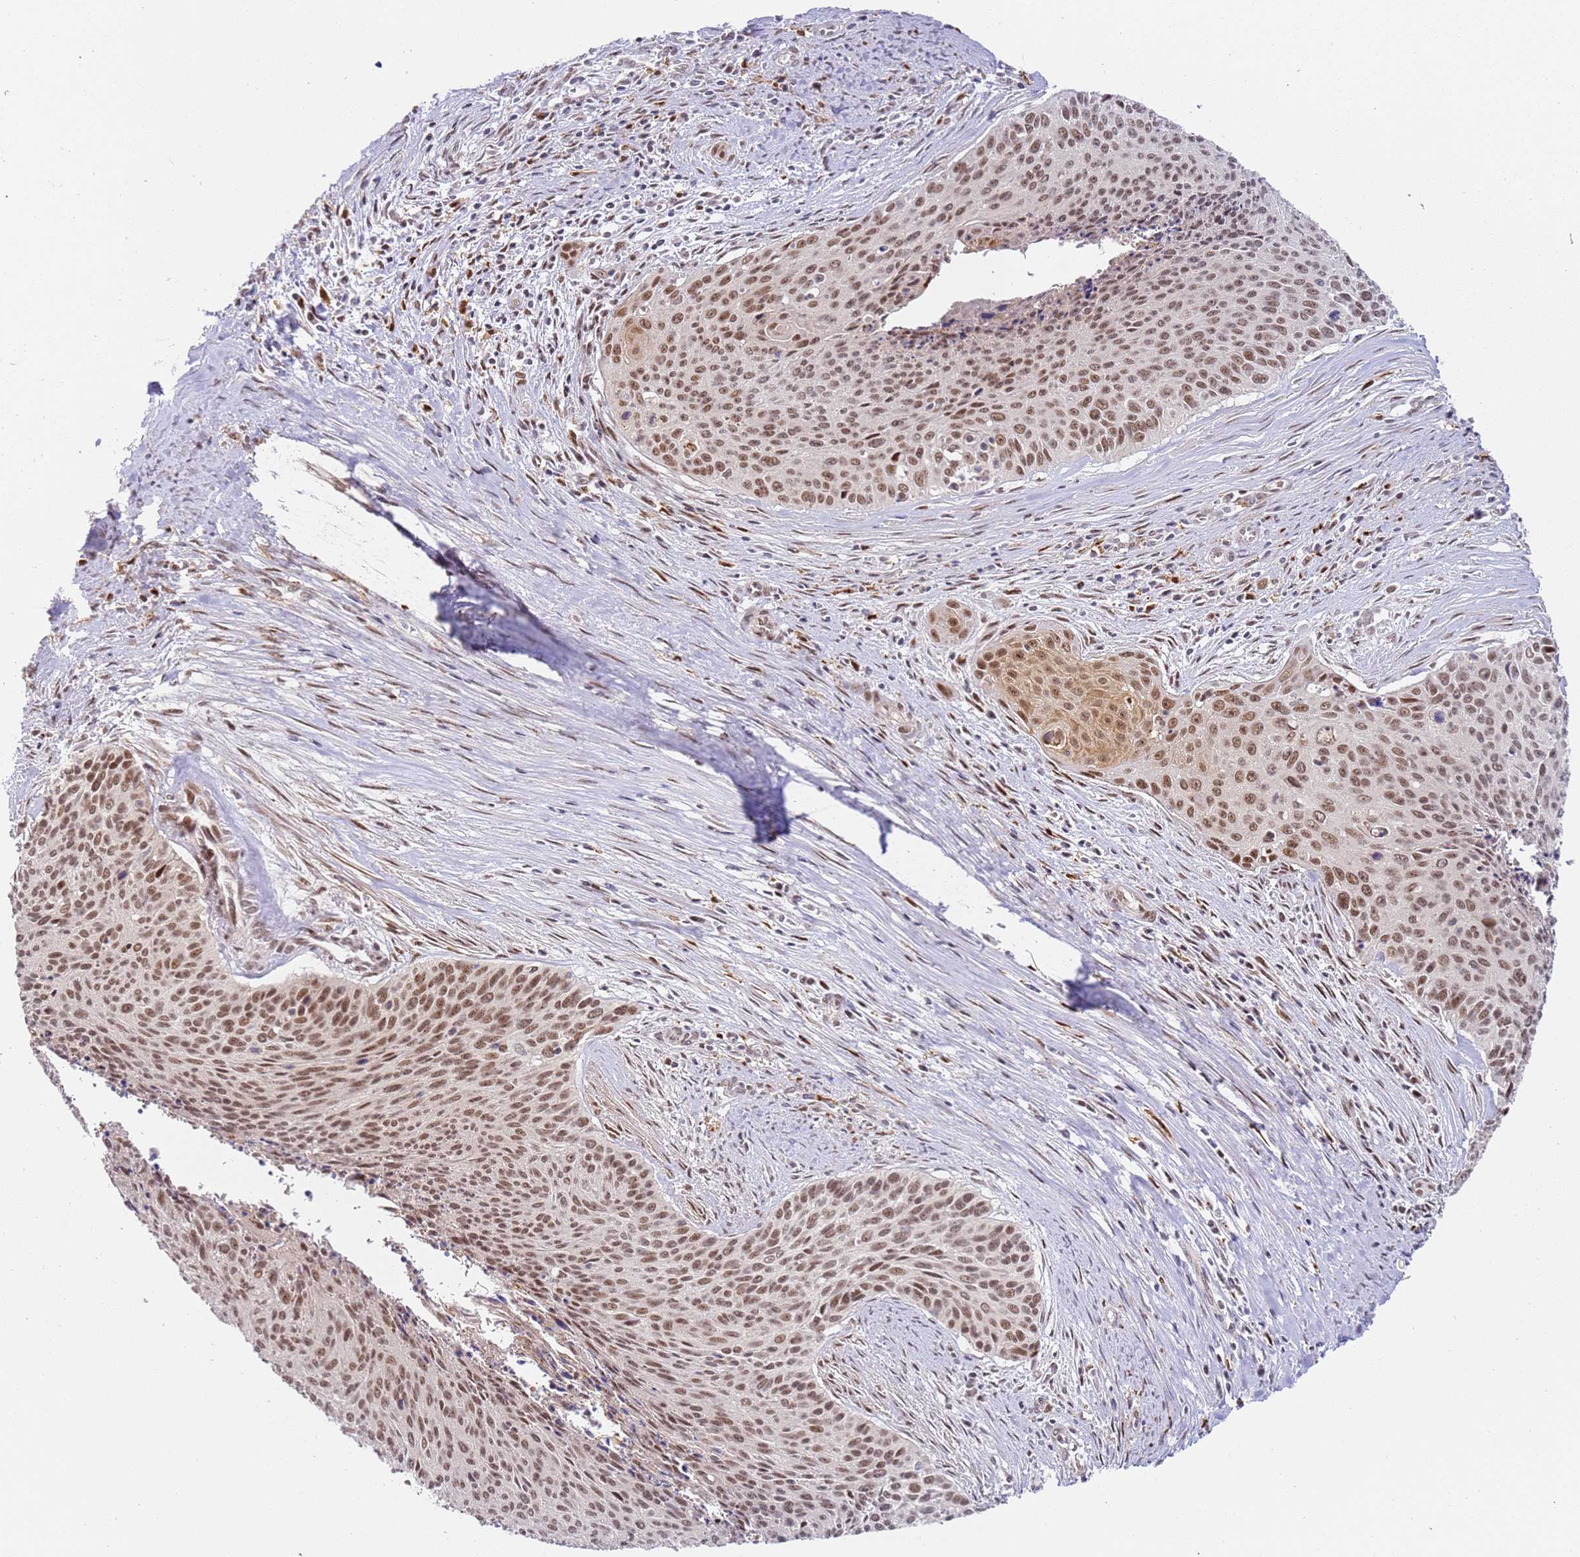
{"staining": {"intensity": "moderate", "quantity": ">75%", "location": "nuclear"}, "tissue": "cervical cancer", "cell_type": "Tumor cells", "image_type": "cancer", "snomed": [{"axis": "morphology", "description": "Squamous cell carcinoma, NOS"}, {"axis": "topography", "description": "Cervix"}], "caption": "Squamous cell carcinoma (cervical) was stained to show a protein in brown. There is medium levels of moderate nuclear positivity in about >75% of tumor cells.", "gene": "LGALSL", "patient": {"sex": "female", "age": 55}}